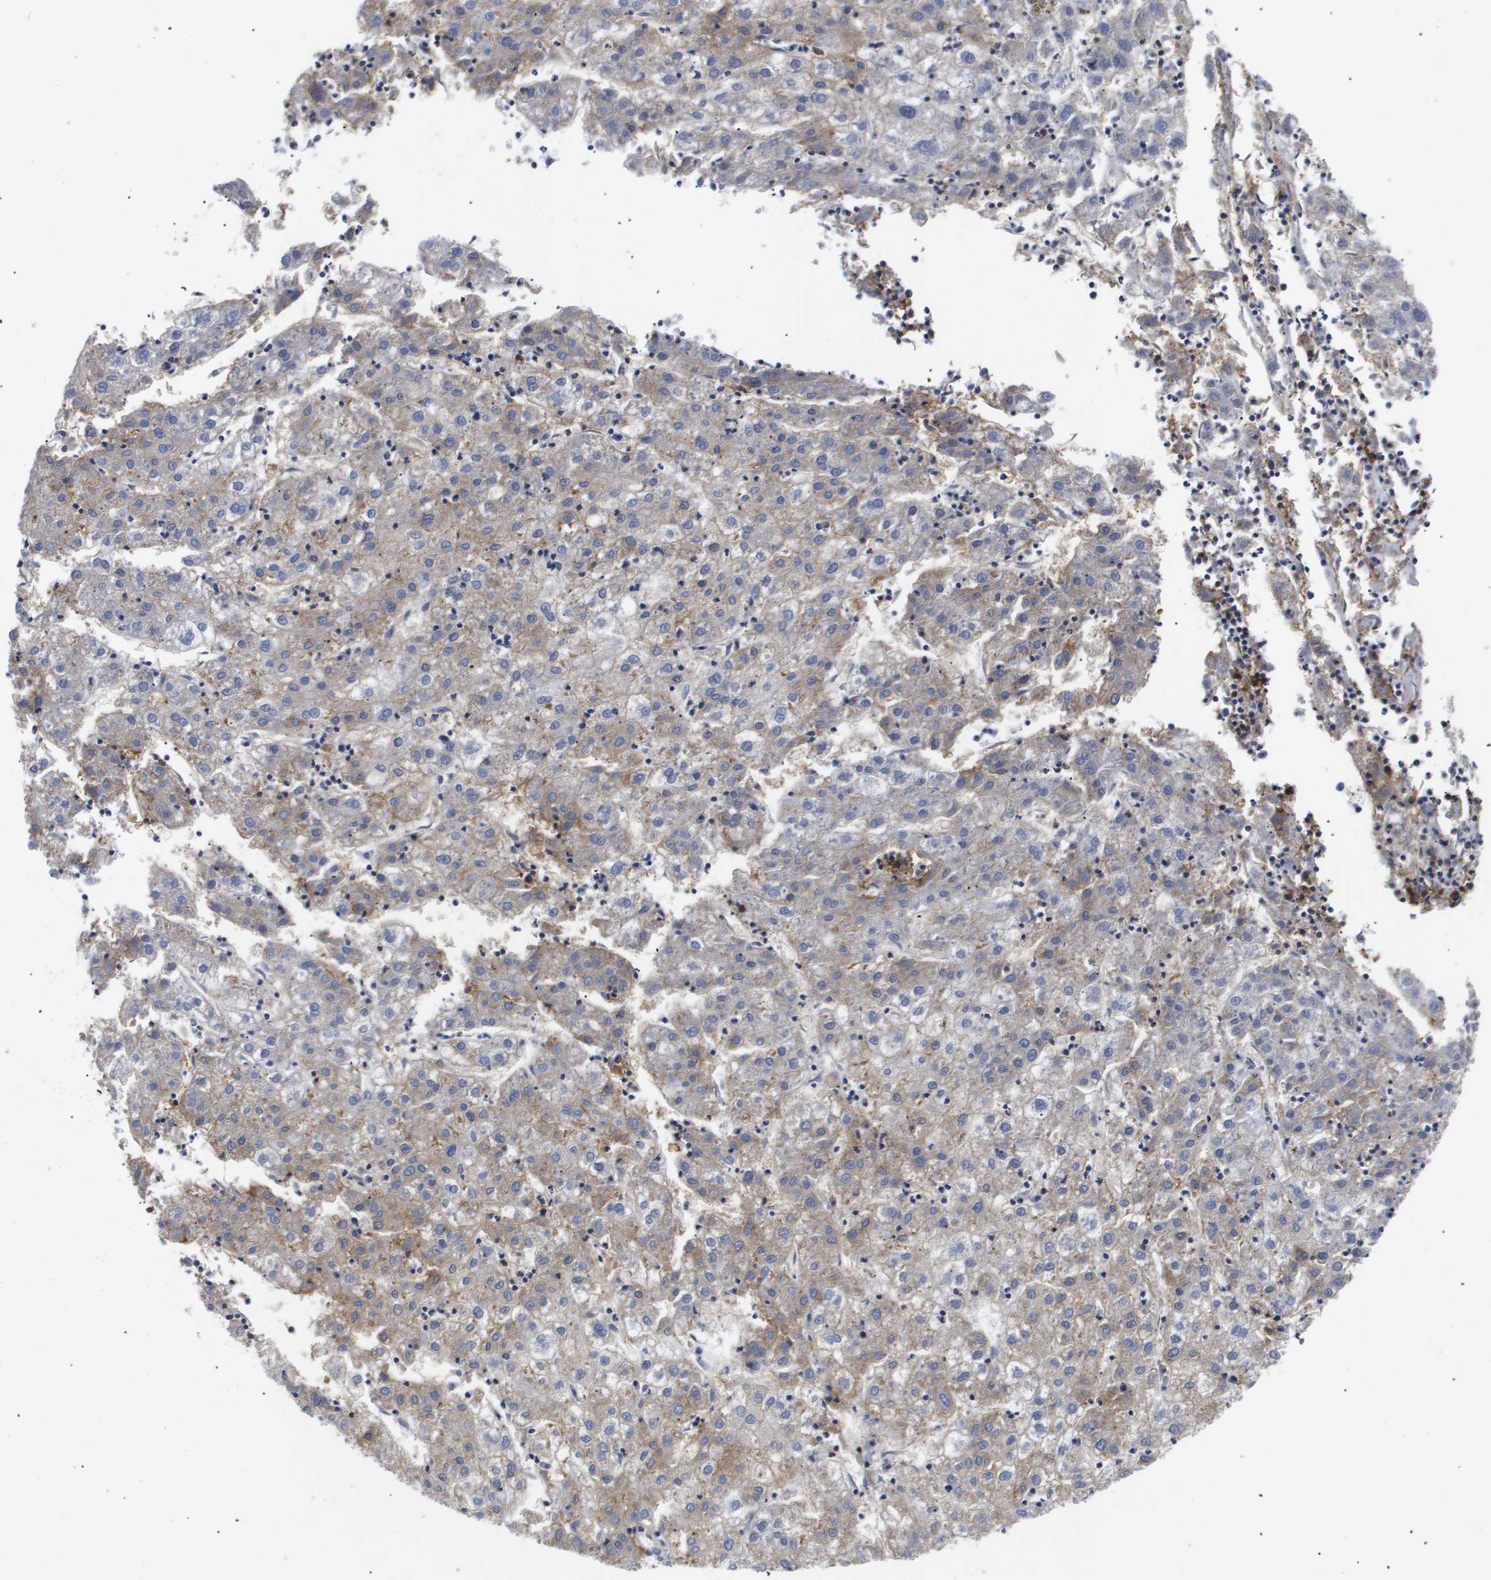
{"staining": {"intensity": "moderate", "quantity": "<25%", "location": "cytoplasmic/membranous"}, "tissue": "liver cancer", "cell_type": "Tumor cells", "image_type": "cancer", "snomed": [{"axis": "morphology", "description": "Carcinoma, Hepatocellular, NOS"}, {"axis": "topography", "description": "Liver"}], "caption": "High-power microscopy captured an immunohistochemistry photomicrograph of liver hepatocellular carcinoma, revealing moderate cytoplasmic/membranous staining in about <25% of tumor cells.", "gene": "SHD", "patient": {"sex": "male", "age": 72}}